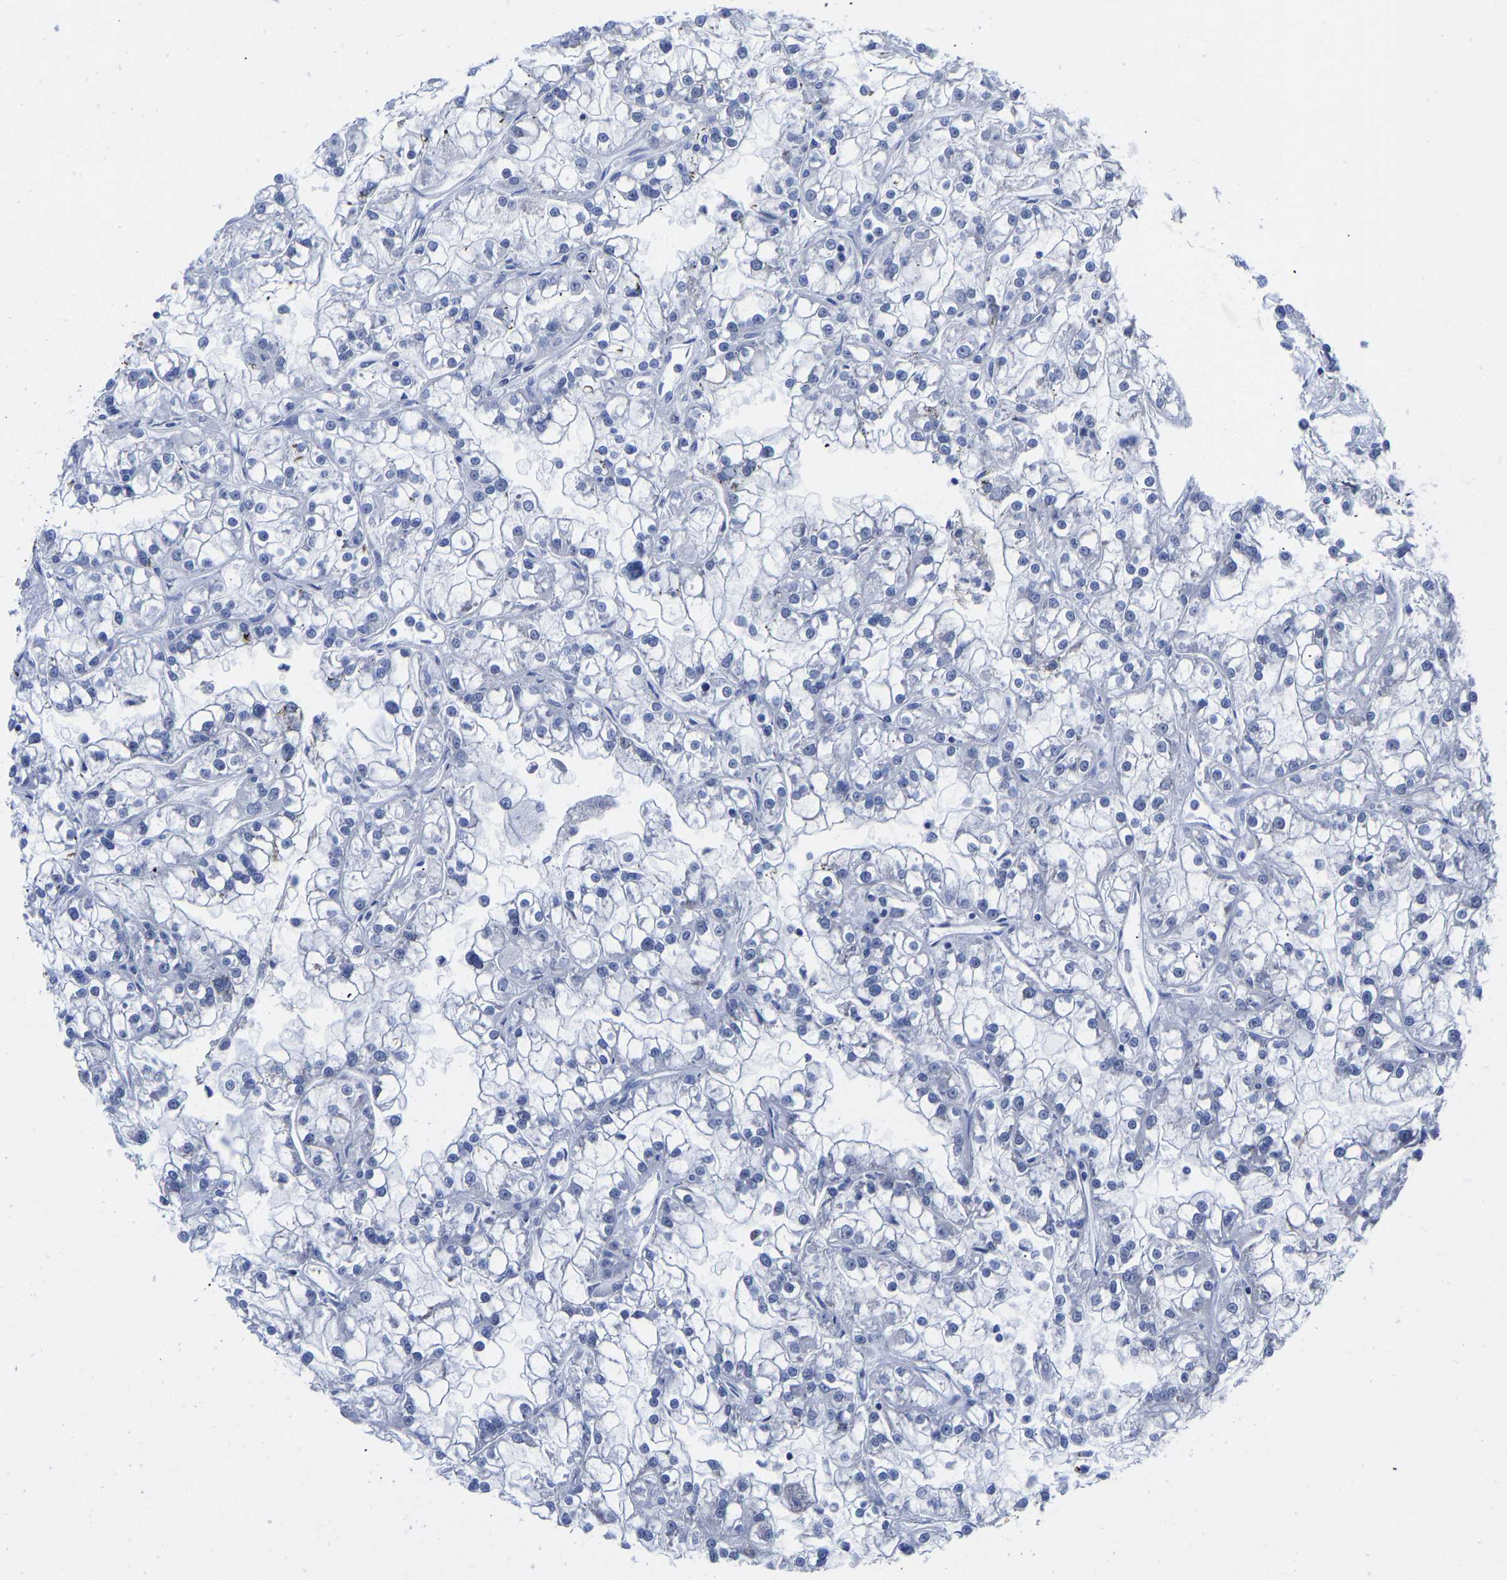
{"staining": {"intensity": "negative", "quantity": "none", "location": "none"}, "tissue": "renal cancer", "cell_type": "Tumor cells", "image_type": "cancer", "snomed": [{"axis": "morphology", "description": "Adenocarcinoma, NOS"}, {"axis": "topography", "description": "Kidney"}], "caption": "Tumor cells are negative for protein expression in human renal cancer.", "gene": "GPA33", "patient": {"sex": "female", "age": 52}}